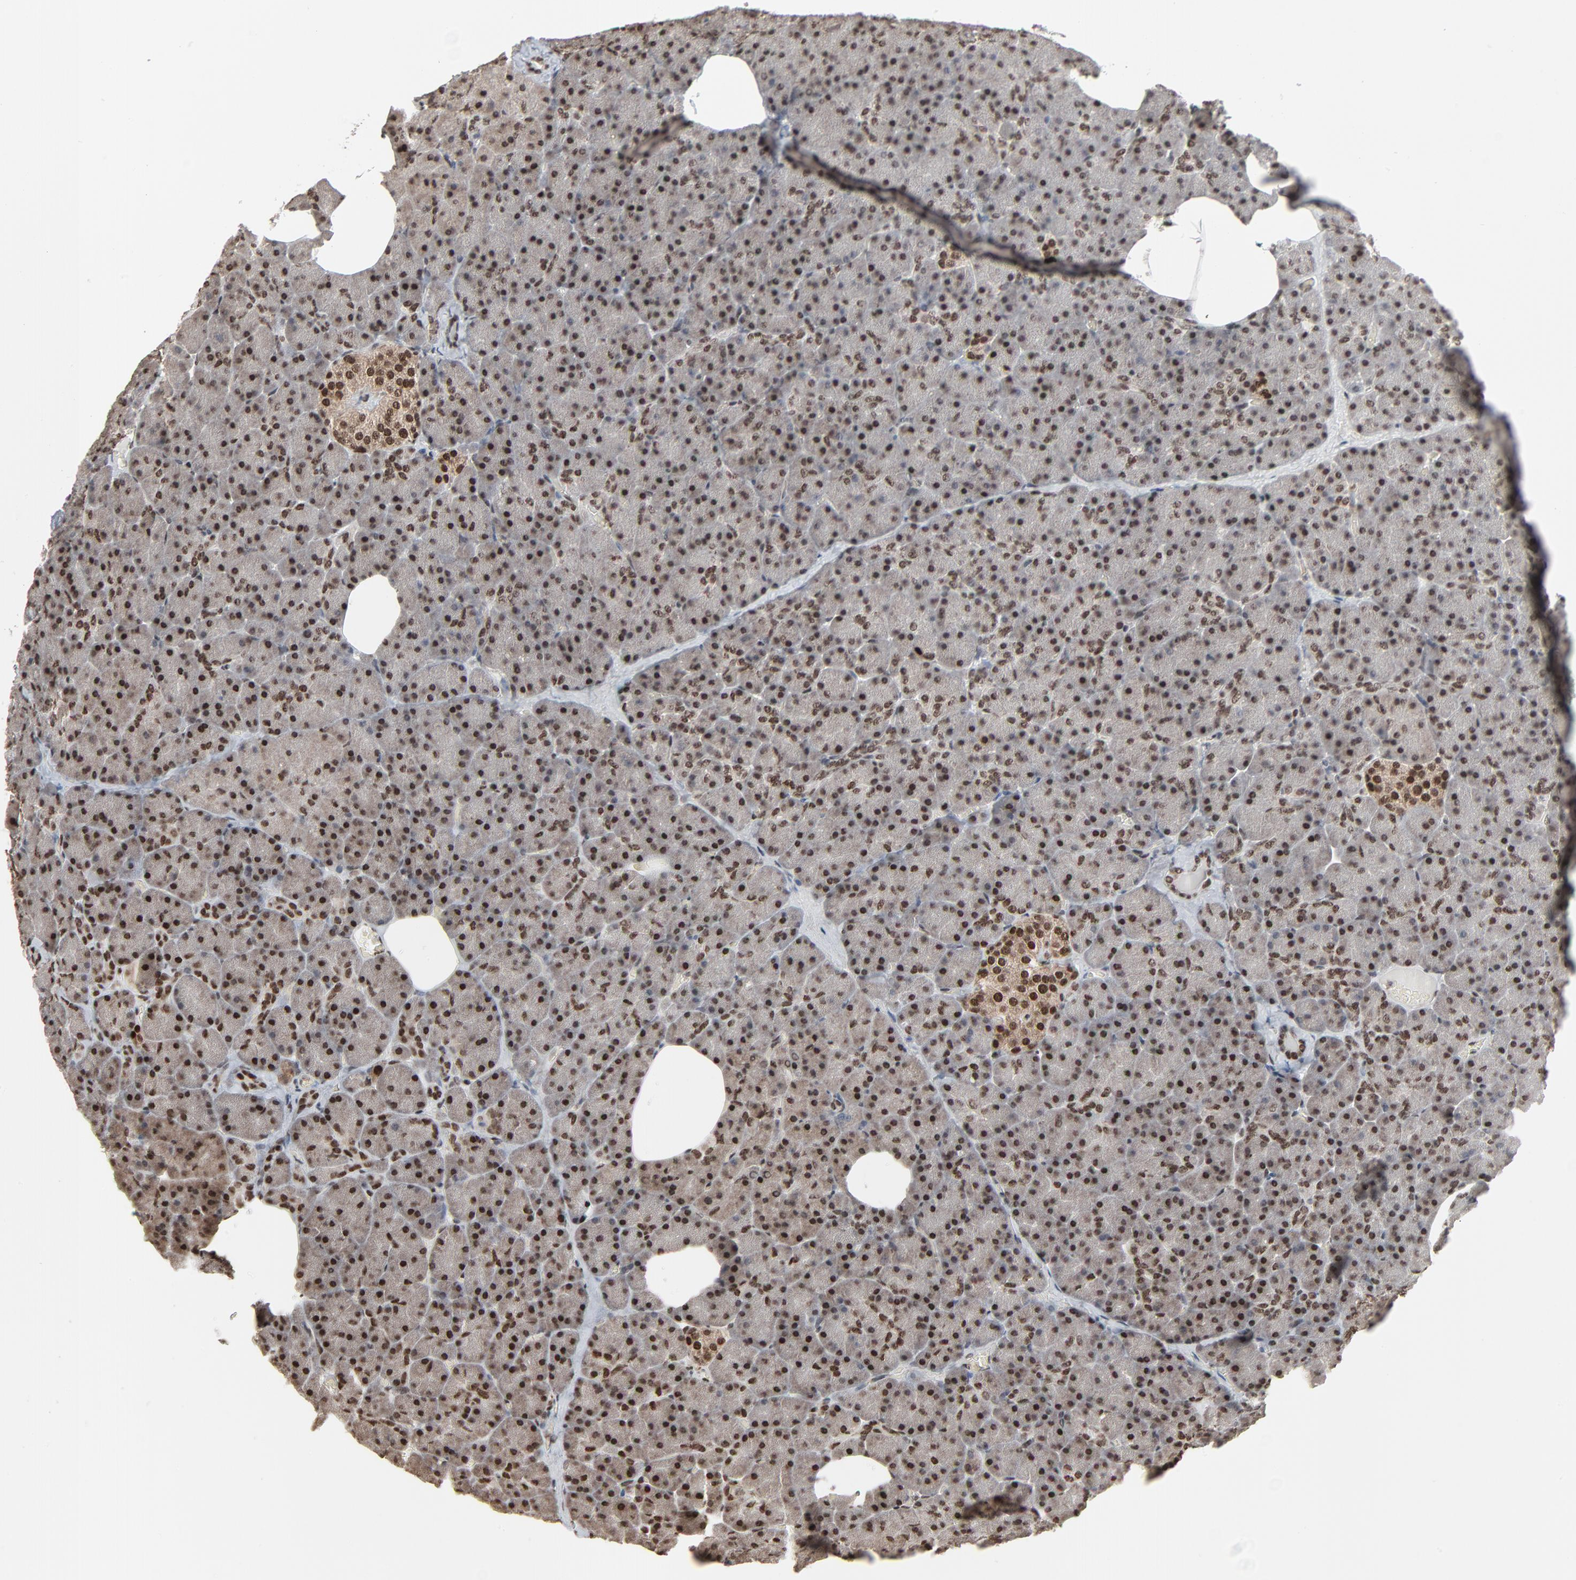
{"staining": {"intensity": "strong", "quantity": ">75%", "location": "nuclear"}, "tissue": "pancreas", "cell_type": "Exocrine glandular cells", "image_type": "normal", "snomed": [{"axis": "morphology", "description": "Normal tissue, NOS"}, {"axis": "topography", "description": "Pancreas"}], "caption": "The photomicrograph displays a brown stain indicating the presence of a protein in the nuclear of exocrine glandular cells in pancreas. (brown staining indicates protein expression, while blue staining denotes nuclei).", "gene": "MEIS2", "patient": {"sex": "female", "age": 35}}